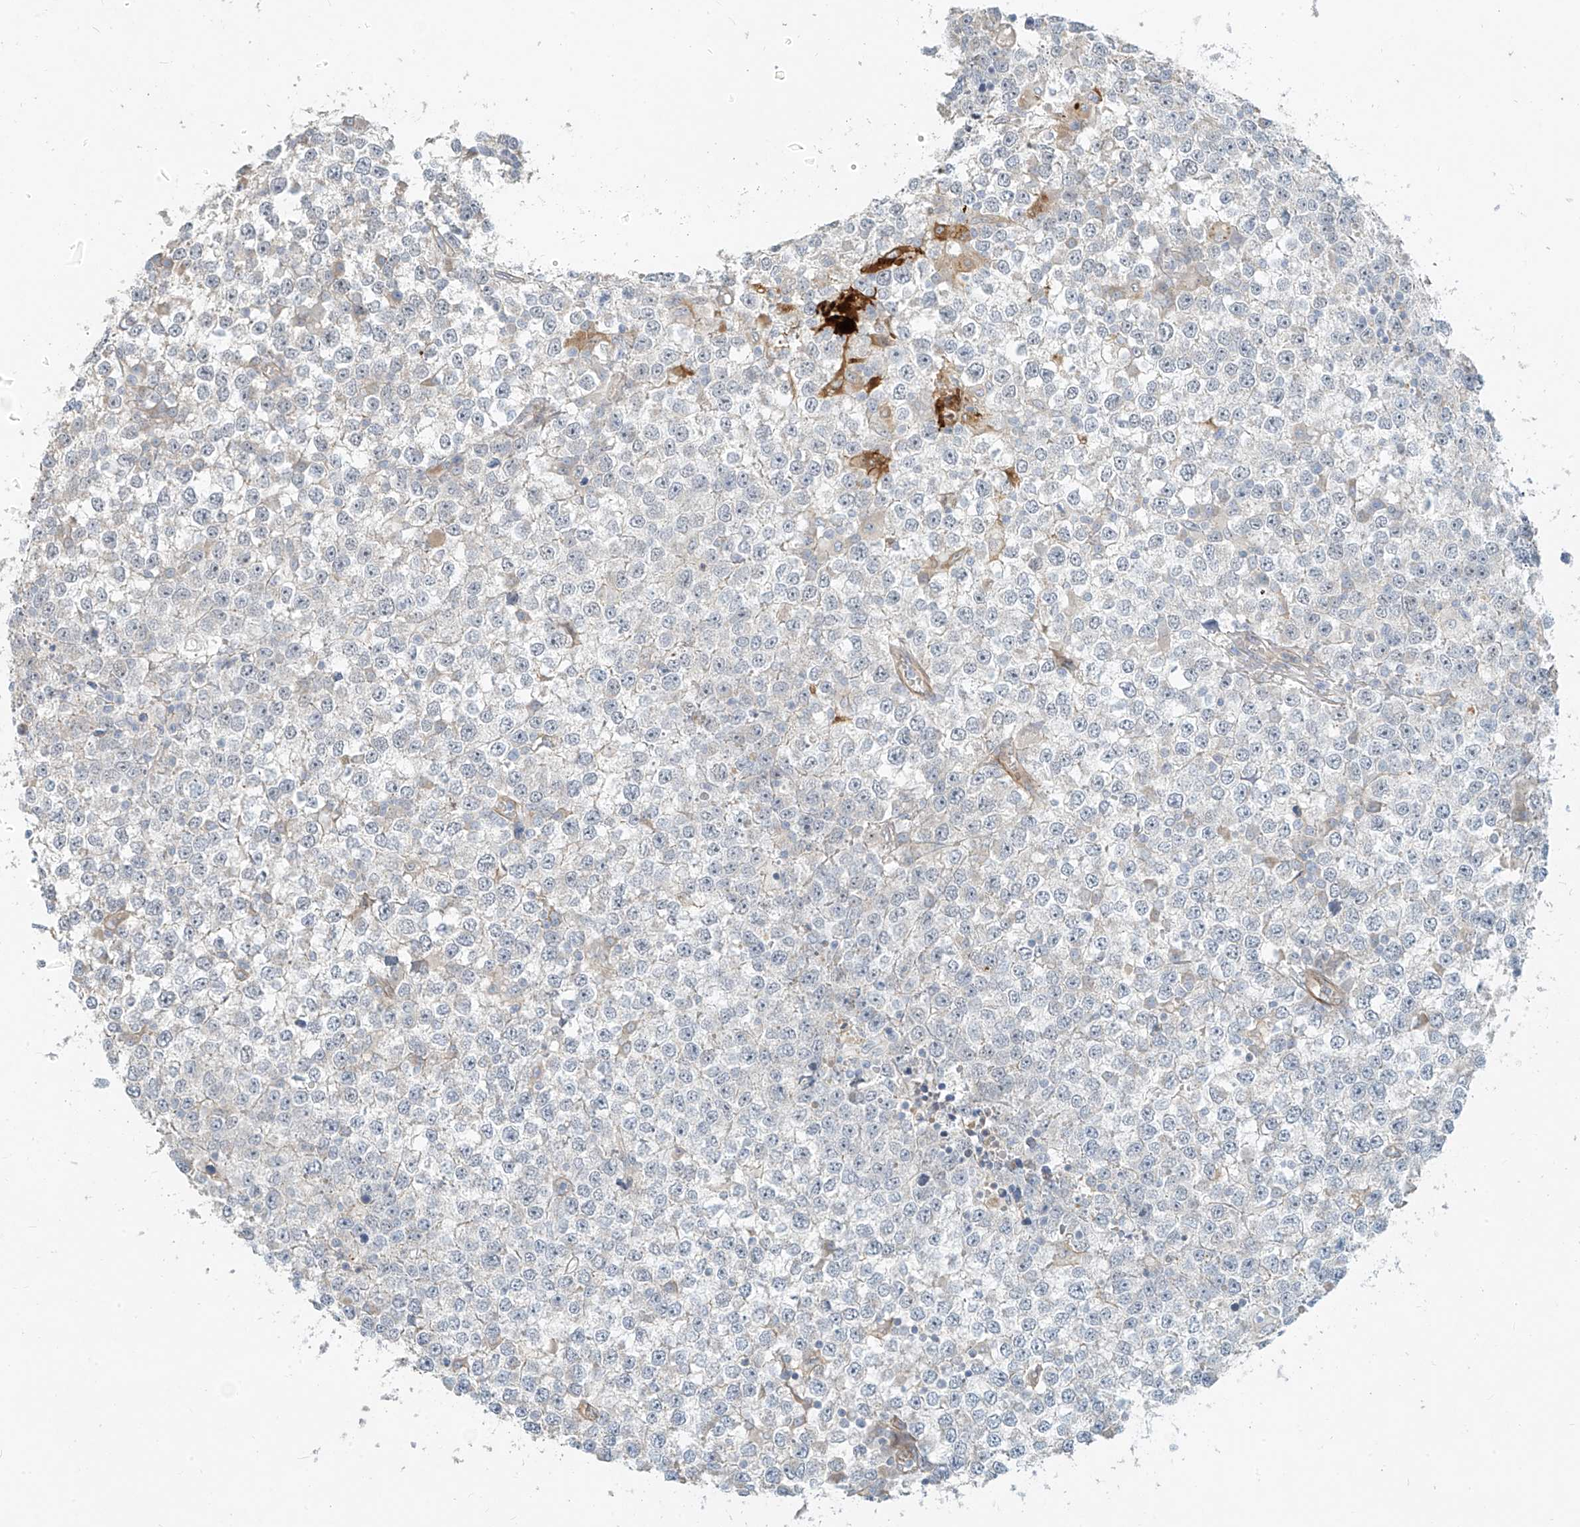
{"staining": {"intensity": "negative", "quantity": "none", "location": "none"}, "tissue": "testis cancer", "cell_type": "Tumor cells", "image_type": "cancer", "snomed": [{"axis": "morphology", "description": "Seminoma, NOS"}, {"axis": "topography", "description": "Testis"}], "caption": "High power microscopy histopathology image of an IHC image of testis cancer, revealing no significant expression in tumor cells. The staining is performed using DAB brown chromogen with nuclei counter-stained in using hematoxylin.", "gene": "C2orf42", "patient": {"sex": "male", "age": 65}}